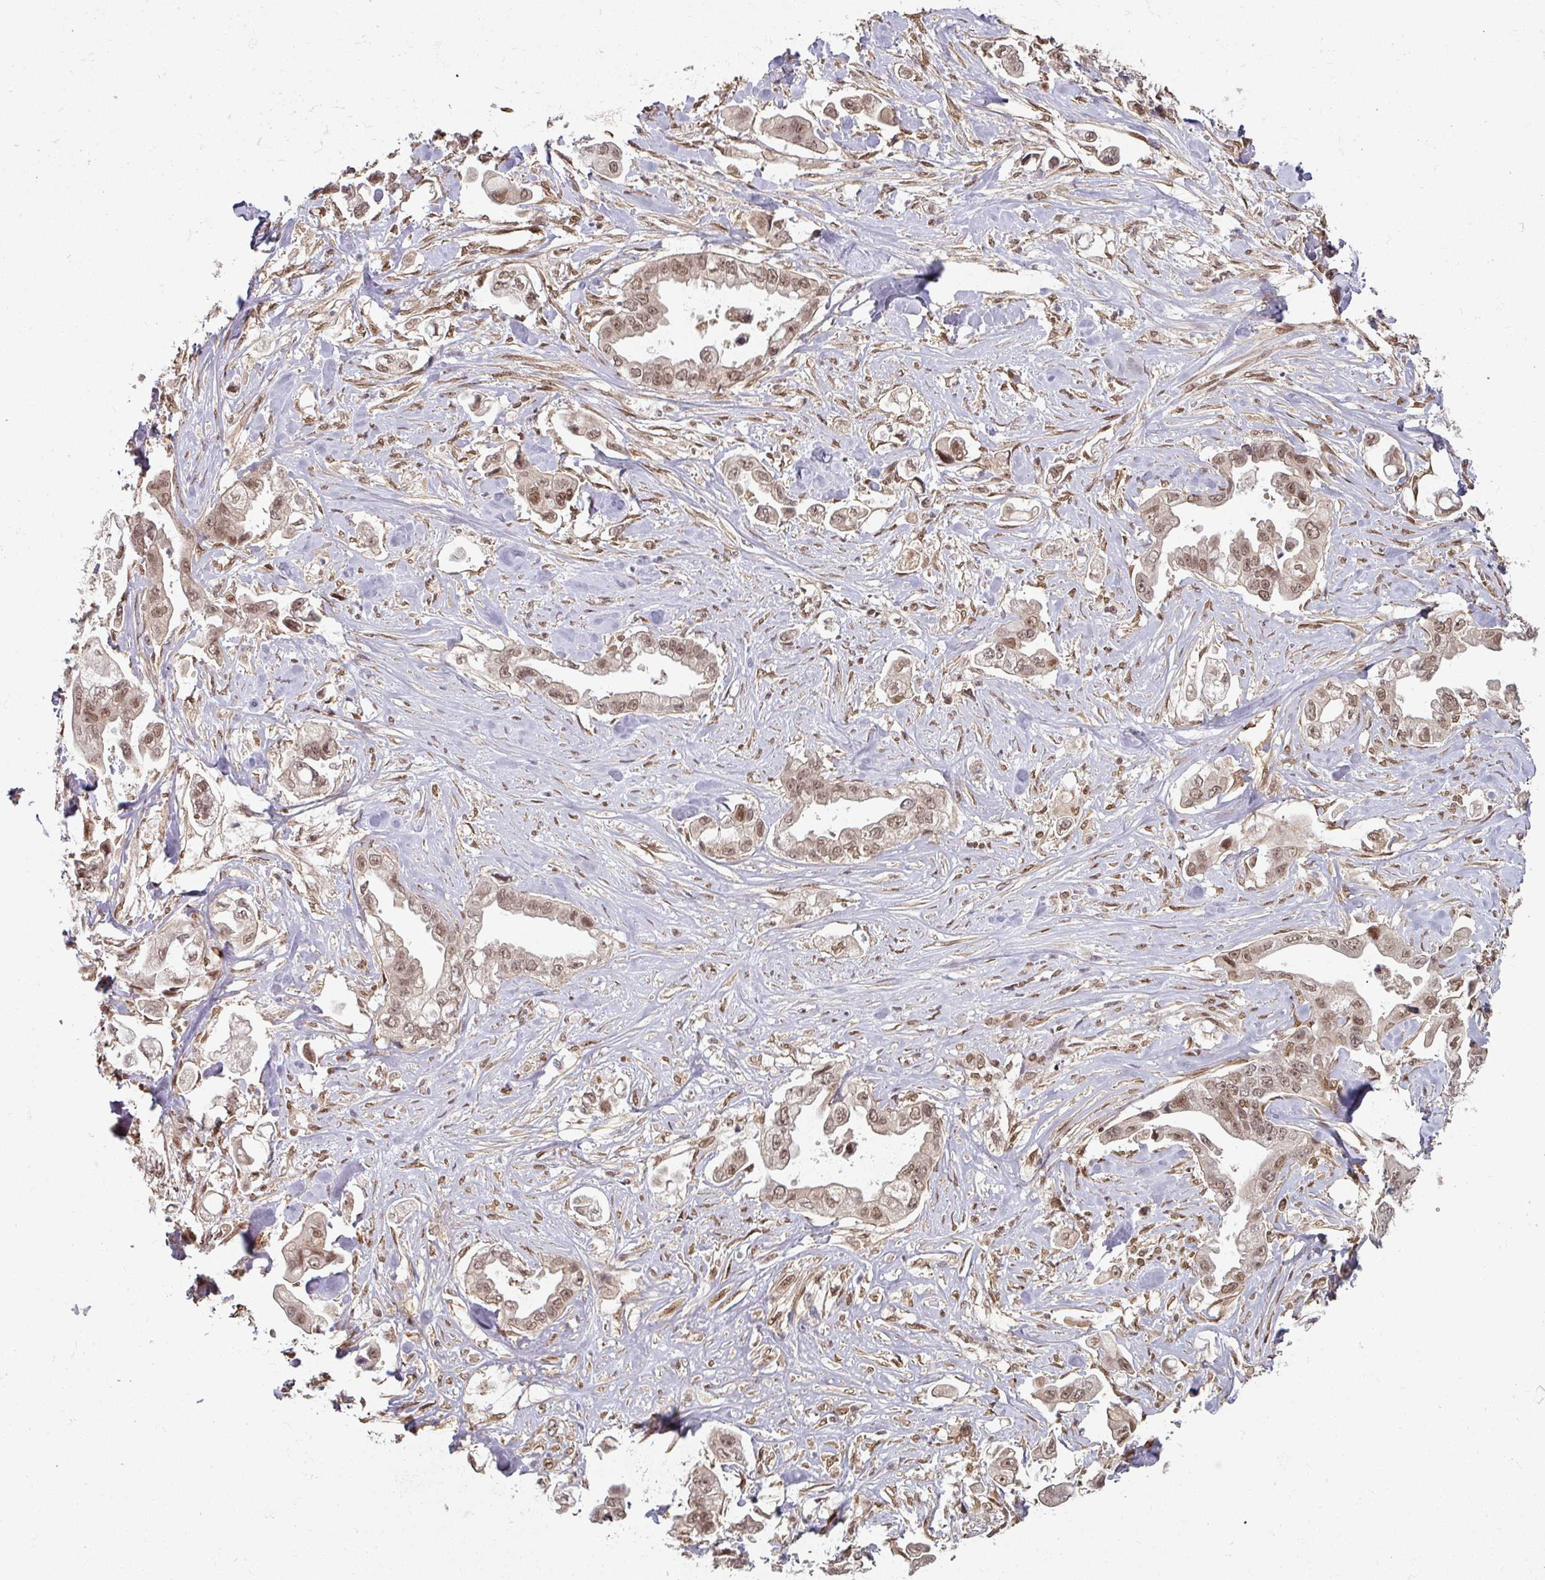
{"staining": {"intensity": "weak", "quantity": ">75%", "location": "nuclear"}, "tissue": "stomach cancer", "cell_type": "Tumor cells", "image_type": "cancer", "snomed": [{"axis": "morphology", "description": "Adenocarcinoma, NOS"}, {"axis": "topography", "description": "Stomach"}], "caption": "This photomicrograph displays immunohistochemistry staining of stomach adenocarcinoma, with low weak nuclear expression in about >75% of tumor cells.", "gene": "SIK3", "patient": {"sex": "male", "age": 62}}